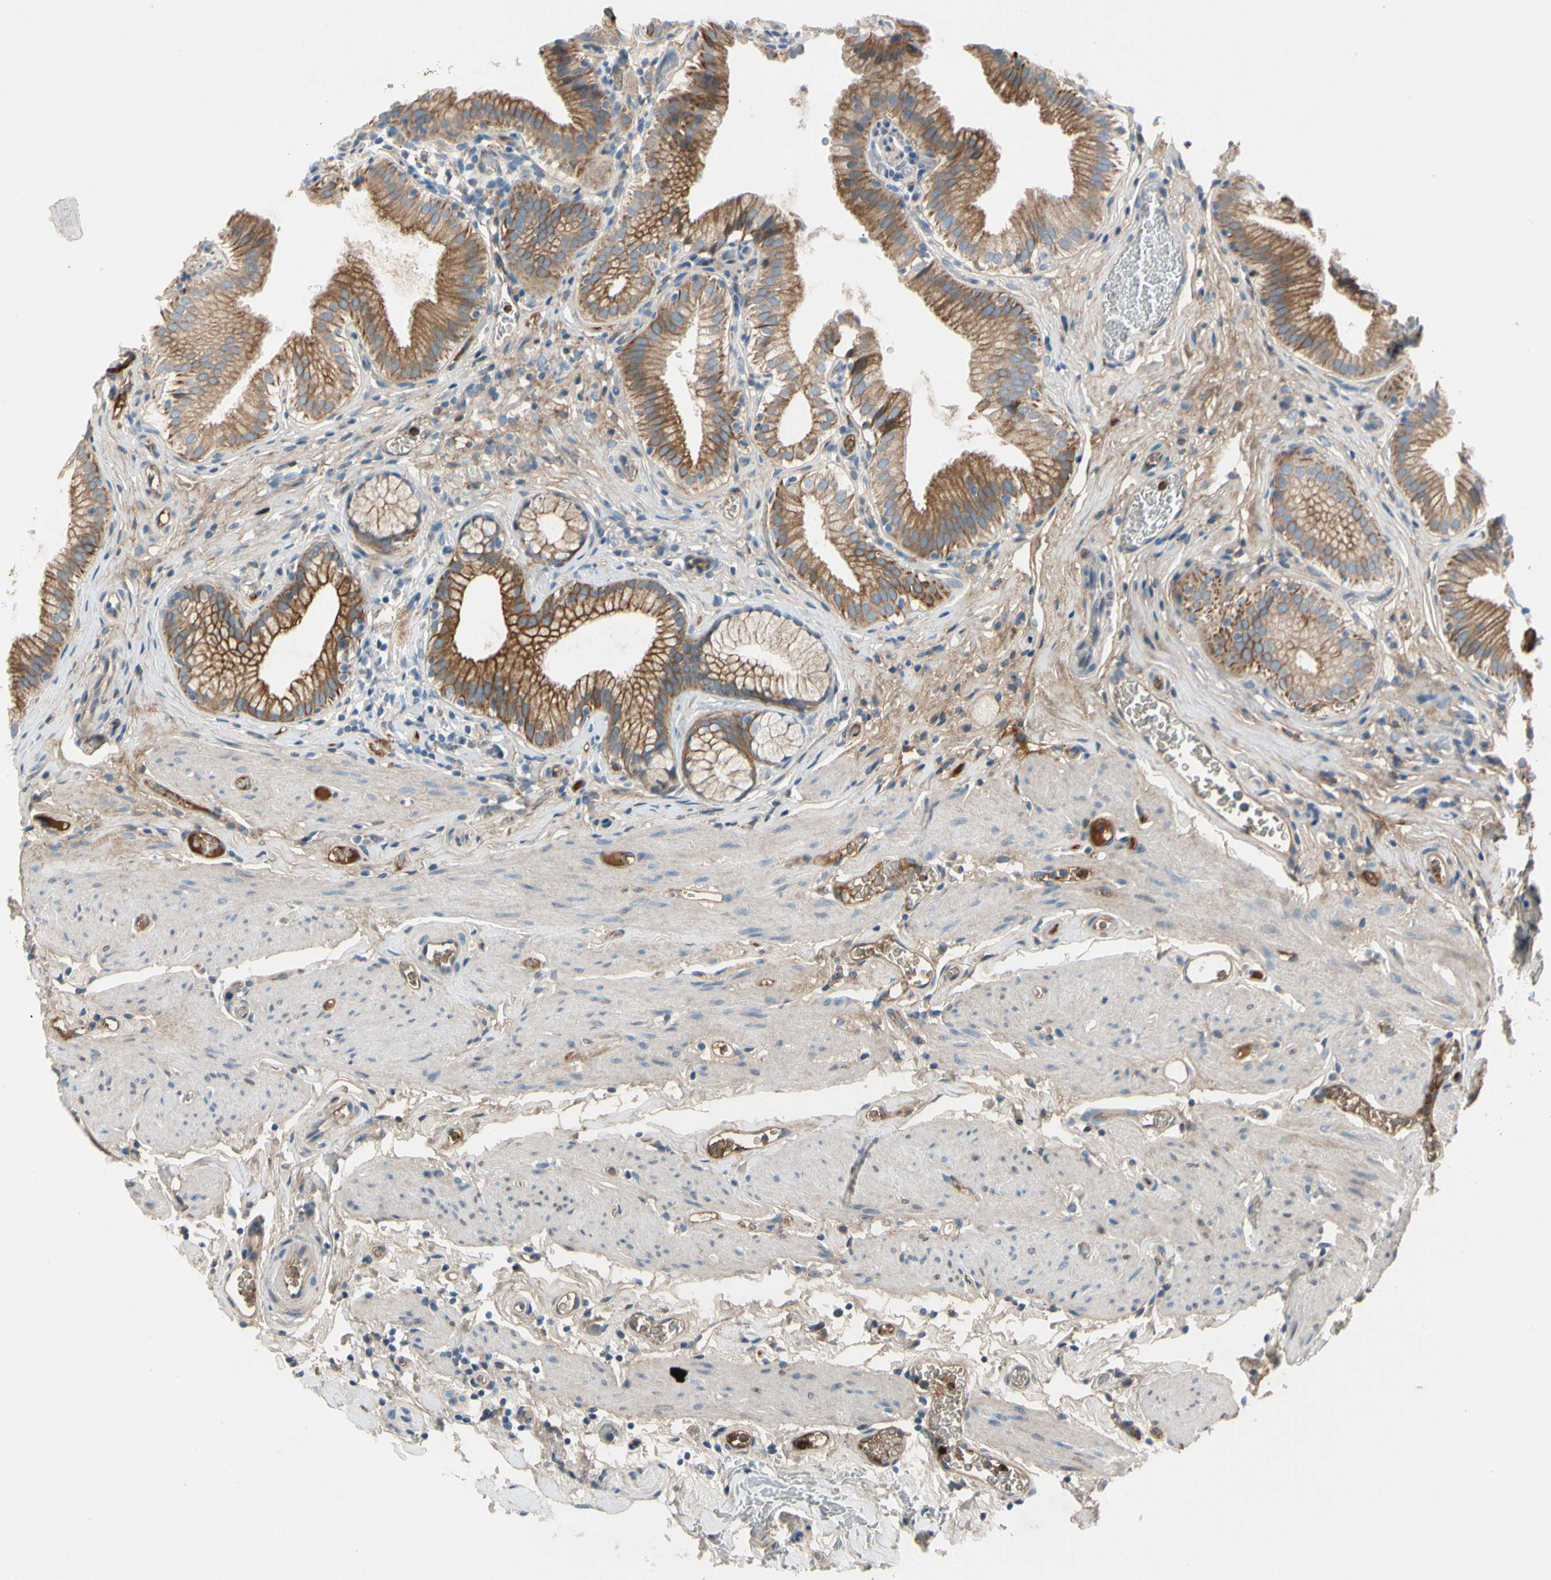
{"staining": {"intensity": "moderate", "quantity": ">75%", "location": "cytoplasmic/membranous"}, "tissue": "gallbladder", "cell_type": "Glandular cells", "image_type": "normal", "snomed": [{"axis": "morphology", "description": "Normal tissue, NOS"}, {"axis": "topography", "description": "Gallbladder"}], "caption": "High-power microscopy captured an IHC image of unremarkable gallbladder, revealing moderate cytoplasmic/membranous staining in about >75% of glandular cells.", "gene": "HJURP", "patient": {"sex": "male", "age": 54}}